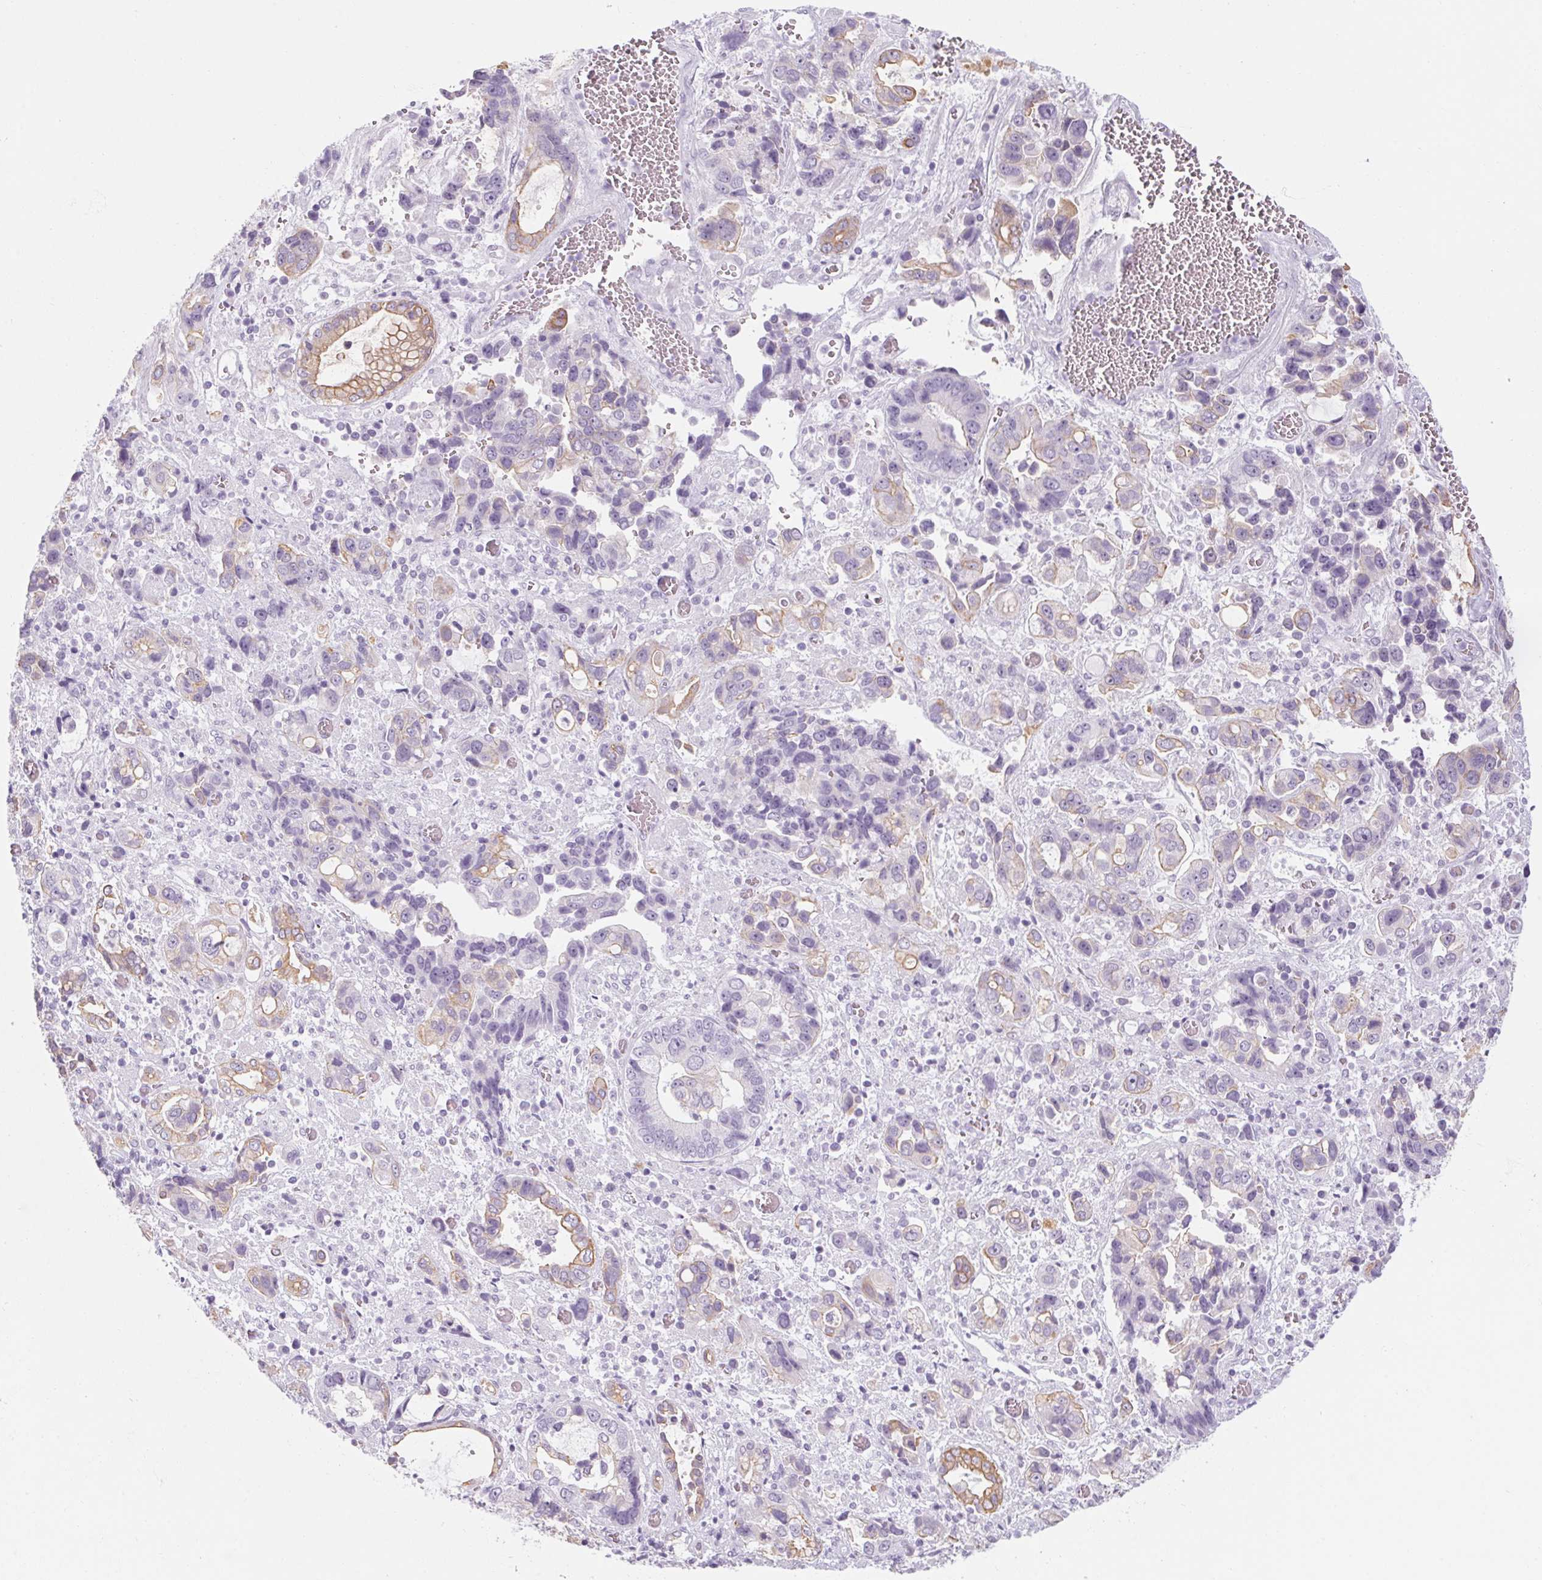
{"staining": {"intensity": "weak", "quantity": "25%-75%", "location": "cytoplasmic/membranous"}, "tissue": "stomach cancer", "cell_type": "Tumor cells", "image_type": "cancer", "snomed": [{"axis": "morphology", "description": "Adenocarcinoma, NOS"}, {"axis": "topography", "description": "Stomach, upper"}], "caption": "Stomach adenocarcinoma stained with a brown dye reveals weak cytoplasmic/membranous positive positivity in about 25%-75% of tumor cells.", "gene": "RPTN", "patient": {"sex": "female", "age": 81}}